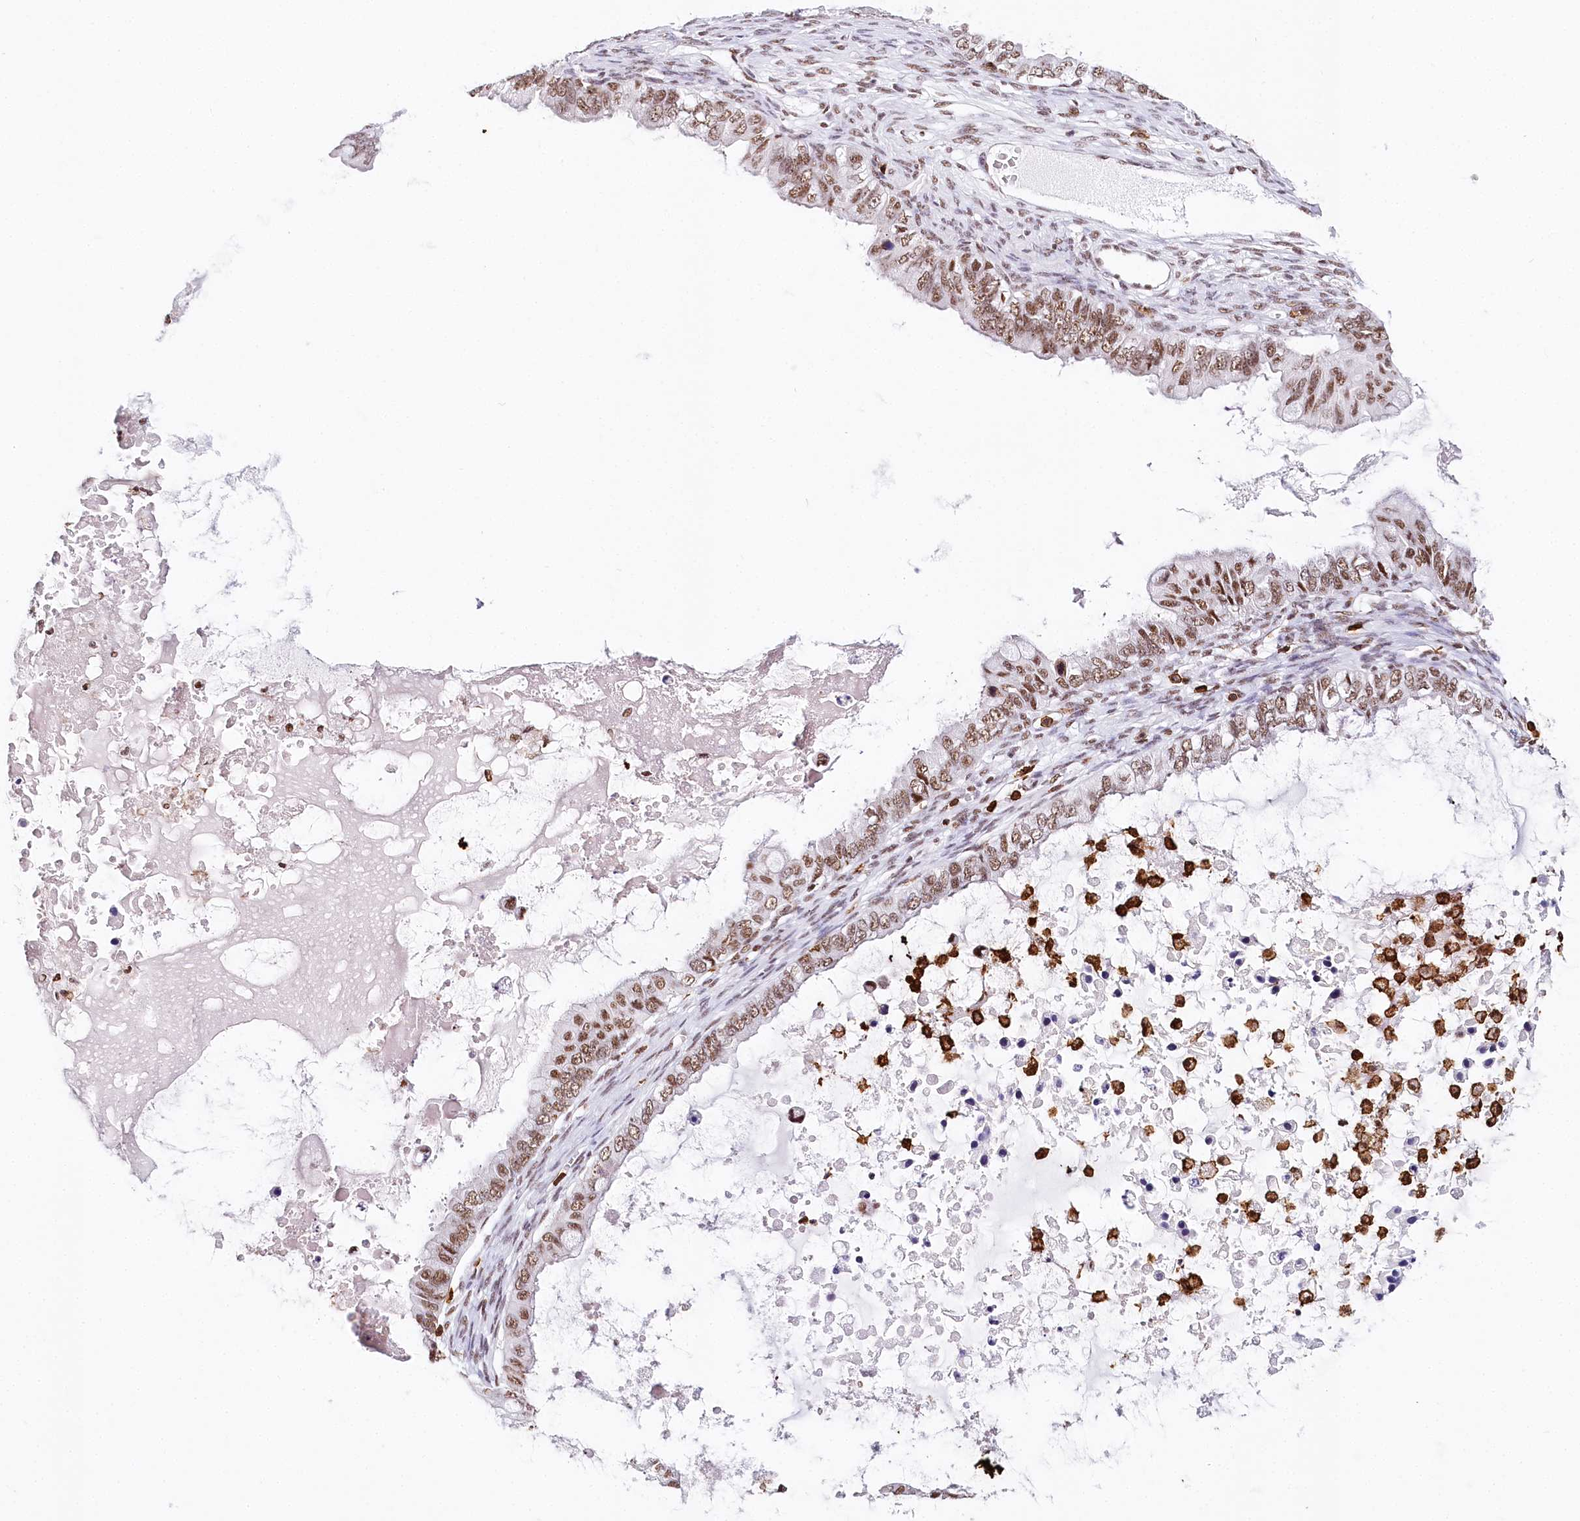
{"staining": {"intensity": "moderate", "quantity": ">75%", "location": "nuclear"}, "tissue": "ovarian cancer", "cell_type": "Tumor cells", "image_type": "cancer", "snomed": [{"axis": "morphology", "description": "Cystadenocarcinoma, mucinous, NOS"}, {"axis": "topography", "description": "Ovary"}], "caption": "This micrograph exhibits mucinous cystadenocarcinoma (ovarian) stained with IHC to label a protein in brown. The nuclear of tumor cells show moderate positivity for the protein. Nuclei are counter-stained blue.", "gene": "BARD1", "patient": {"sex": "female", "age": 80}}